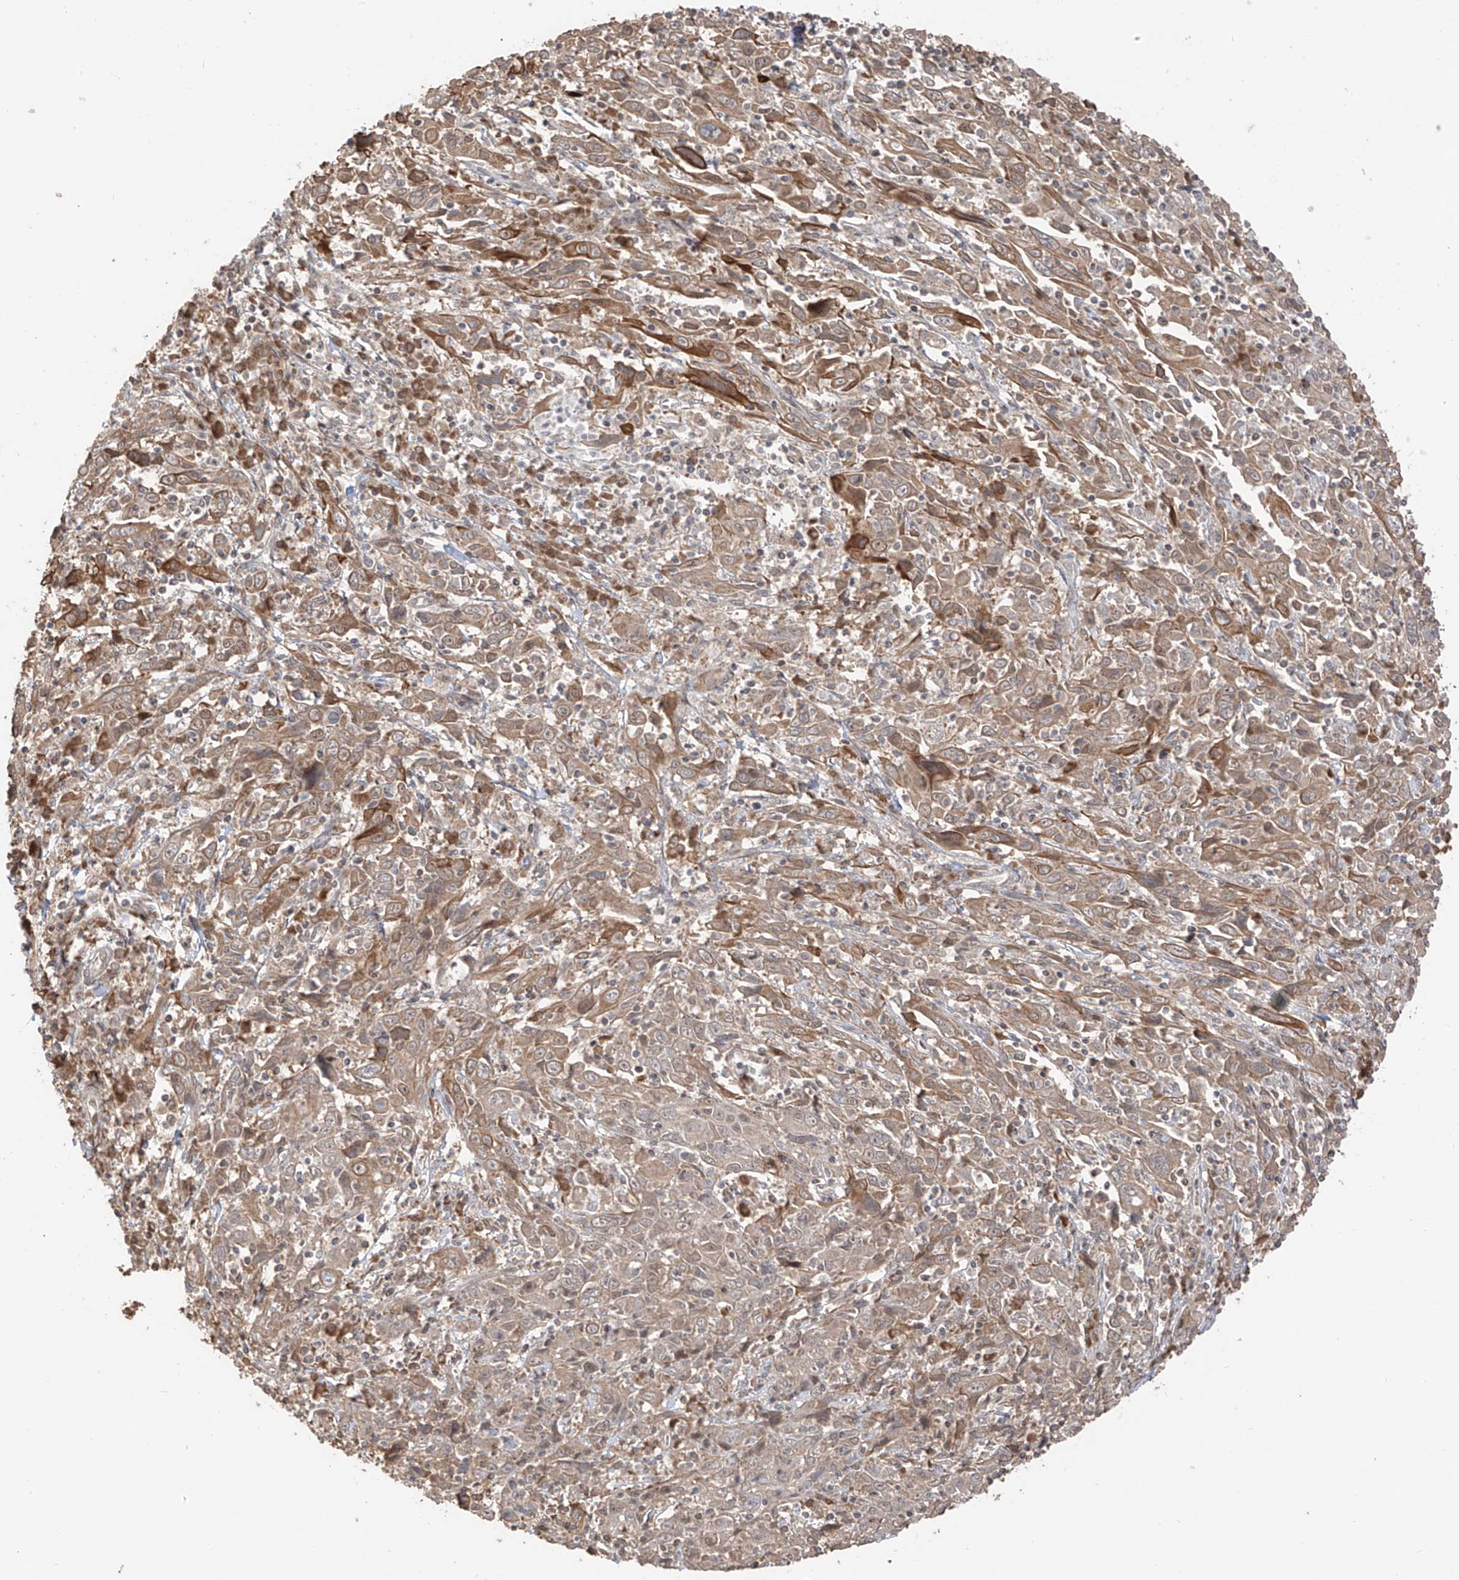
{"staining": {"intensity": "weak", "quantity": ">75%", "location": "cytoplasmic/membranous"}, "tissue": "cervical cancer", "cell_type": "Tumor cells", "image_type": "cancer", "snomed": [{"axis": "morphology", "description": "Squamous cell carcinoma, NOS"}, {"axis": "topography", "description": "Cervix"}], "caption": "Cervical cancer (squamous cell carcinoma) stained for a protein (brown) exhibits weak cytoplasmic/membranous positive expression in approximately >75% of tumor cells.", "gene": "COLGALT2", "patient": {"sex": "female", "age": 46}}